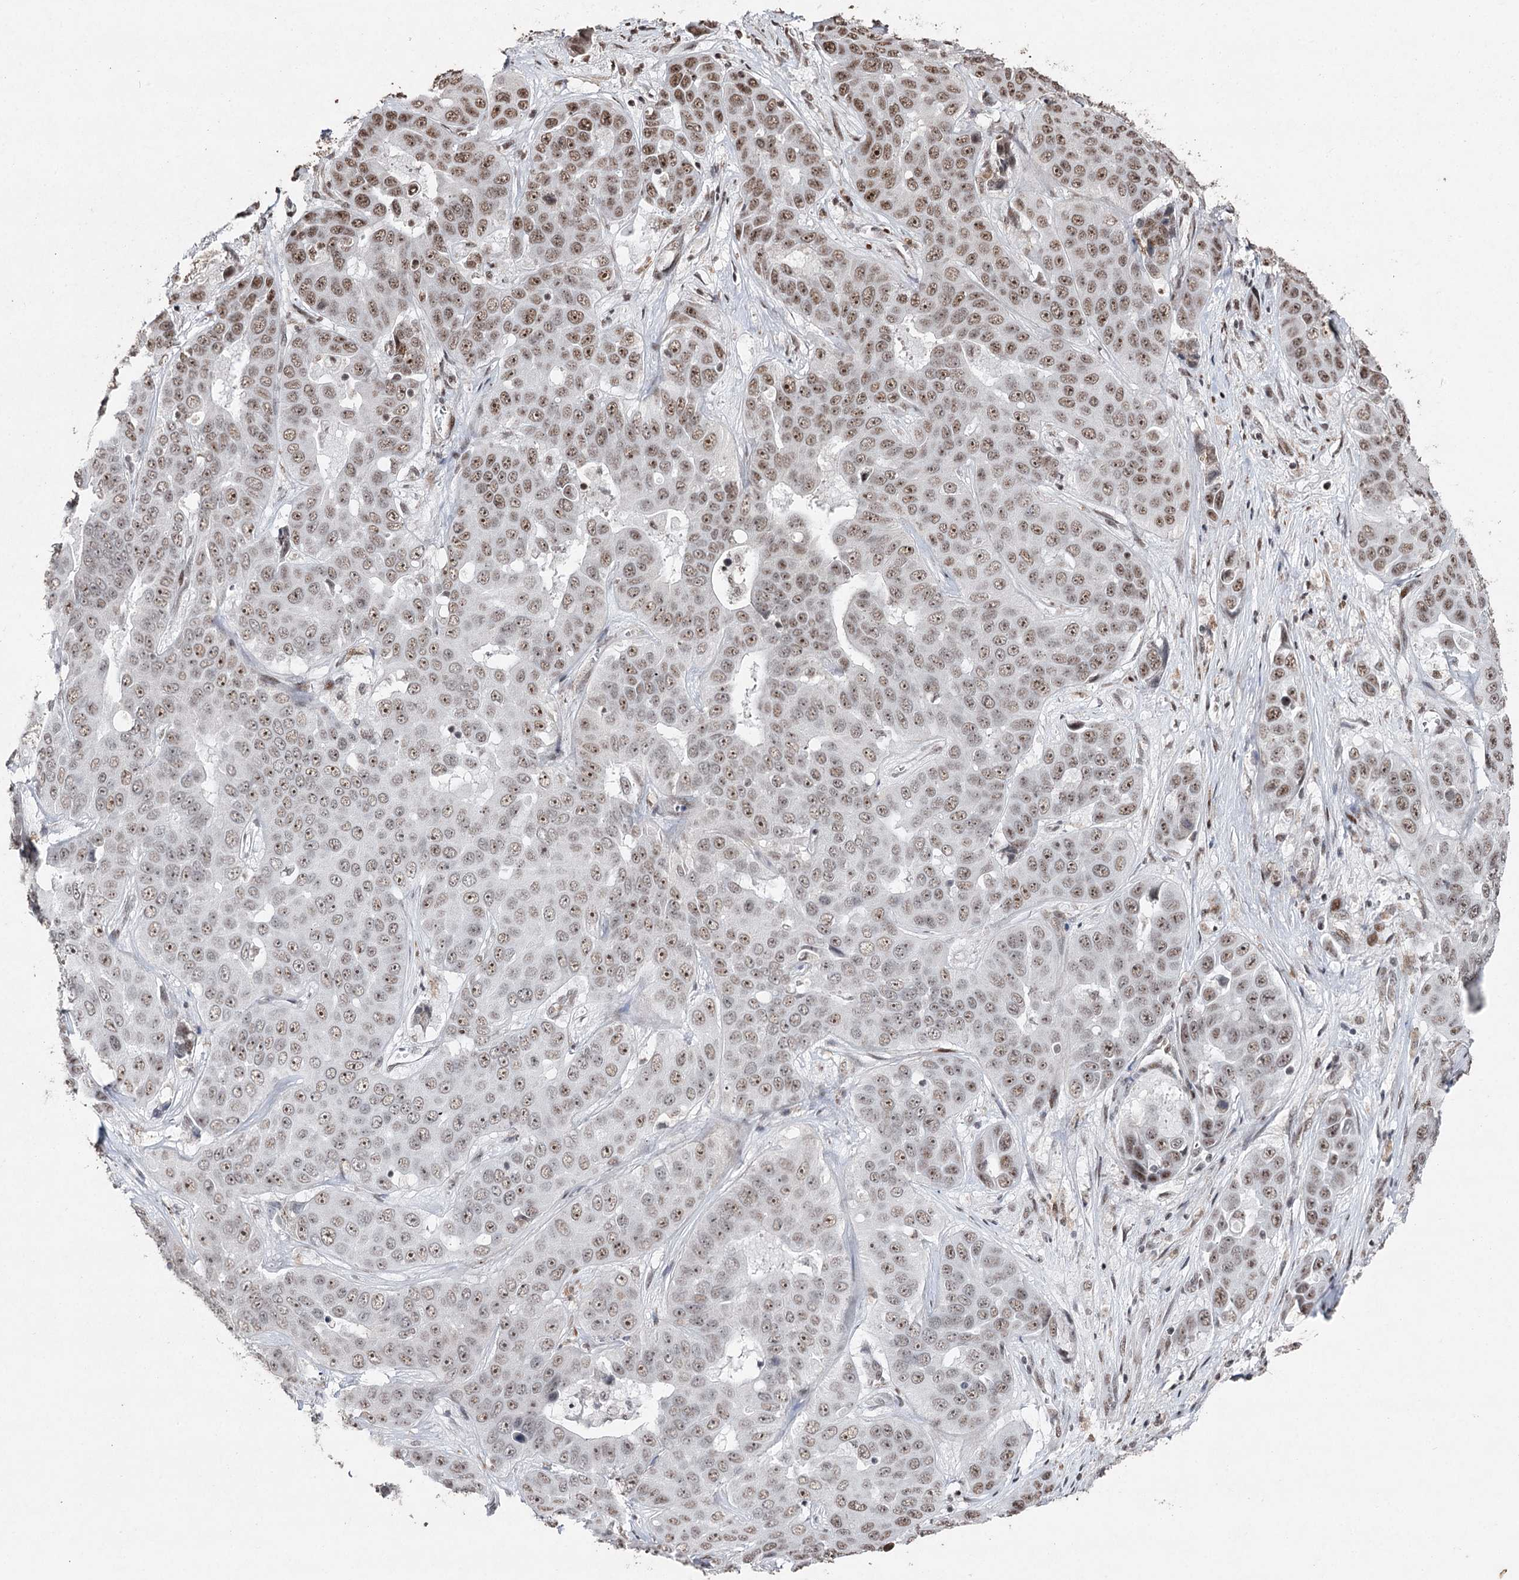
{"staining": {"intensity": "moderate", "quantity": ">75%", "location": "nuclear"}, "tissue": "liver cancer", "cell_type": "Tumor cells", "image_type": "cancer", "snomed": [{"axis": "morphology", "description": "Cholangiocarcinoma"}, {"axis": "topography", "description": "Liver"}], "caption": "Protein expression by immunohistochemistry (IHC) demonstrates moderate nuclear expression in approximately >75% of tumor cells in cholangiocarcinoma (liver).", "gene": "PDCD4", "patient": {"sex": "female", "age": 52}}